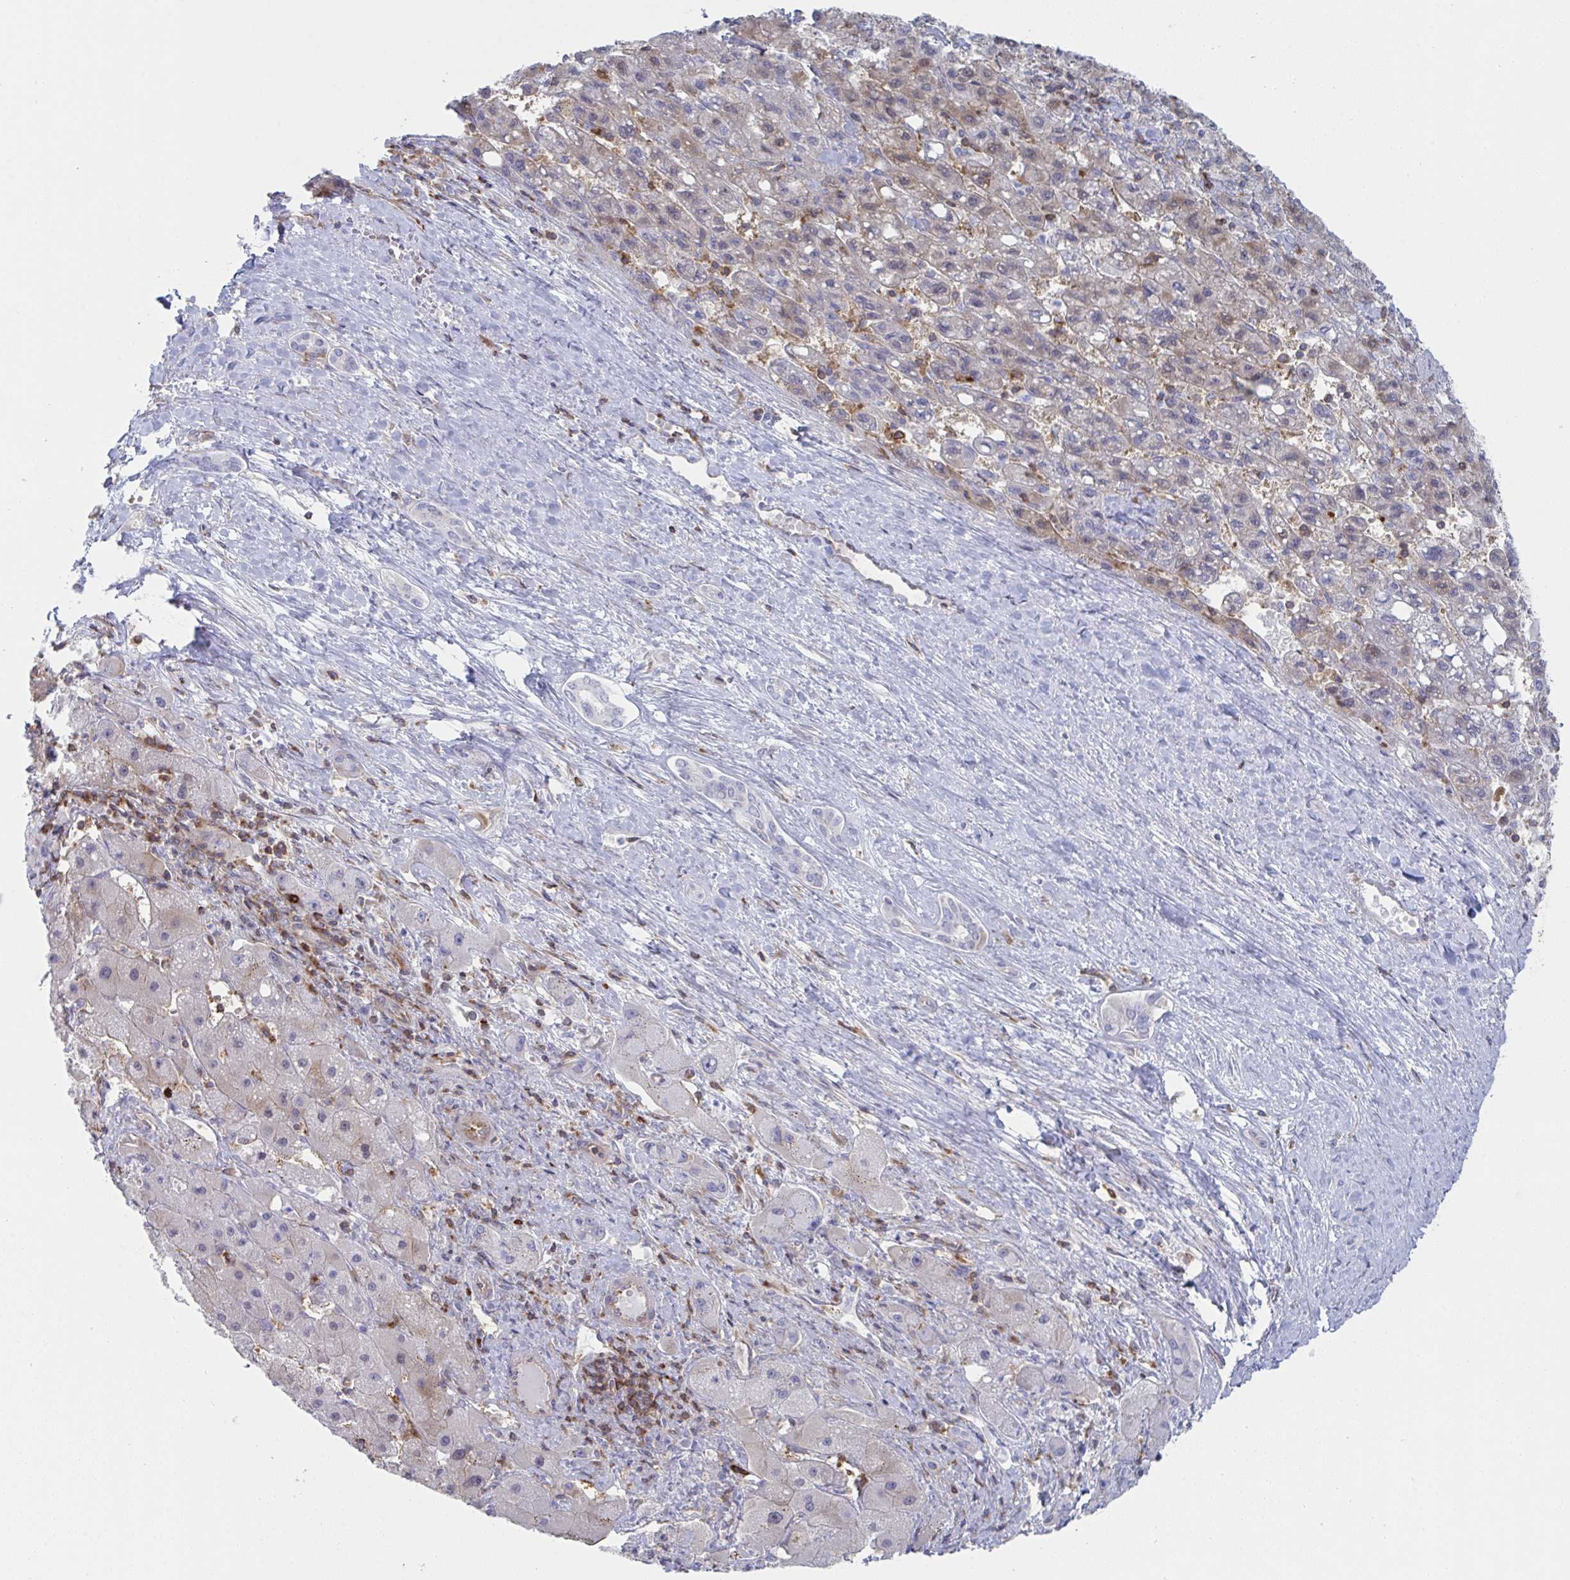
{"staining": {"intensity": "weak", "quantity": "<25%", "location": "cytoplasmic/membranous"}, "tissue": "liver cancer", "cell_type": "Tumor cells", "image_type": "cancer", "snomed": [{"axis": "morphology", "description": "Carcinoma, Hepatocellular, NOS"}, {"axis": "topography", "description": "Liver"}], "caption": "Micrograph shows no significant protein expression in tumor cells of liver cancer. (Brightfield microscopy of DAB (3,3'-diaminobenzidine) immunohistochemistry at high magnification).", "gene": "WNK1", "patient": {"sex": "female", "age": 82}}